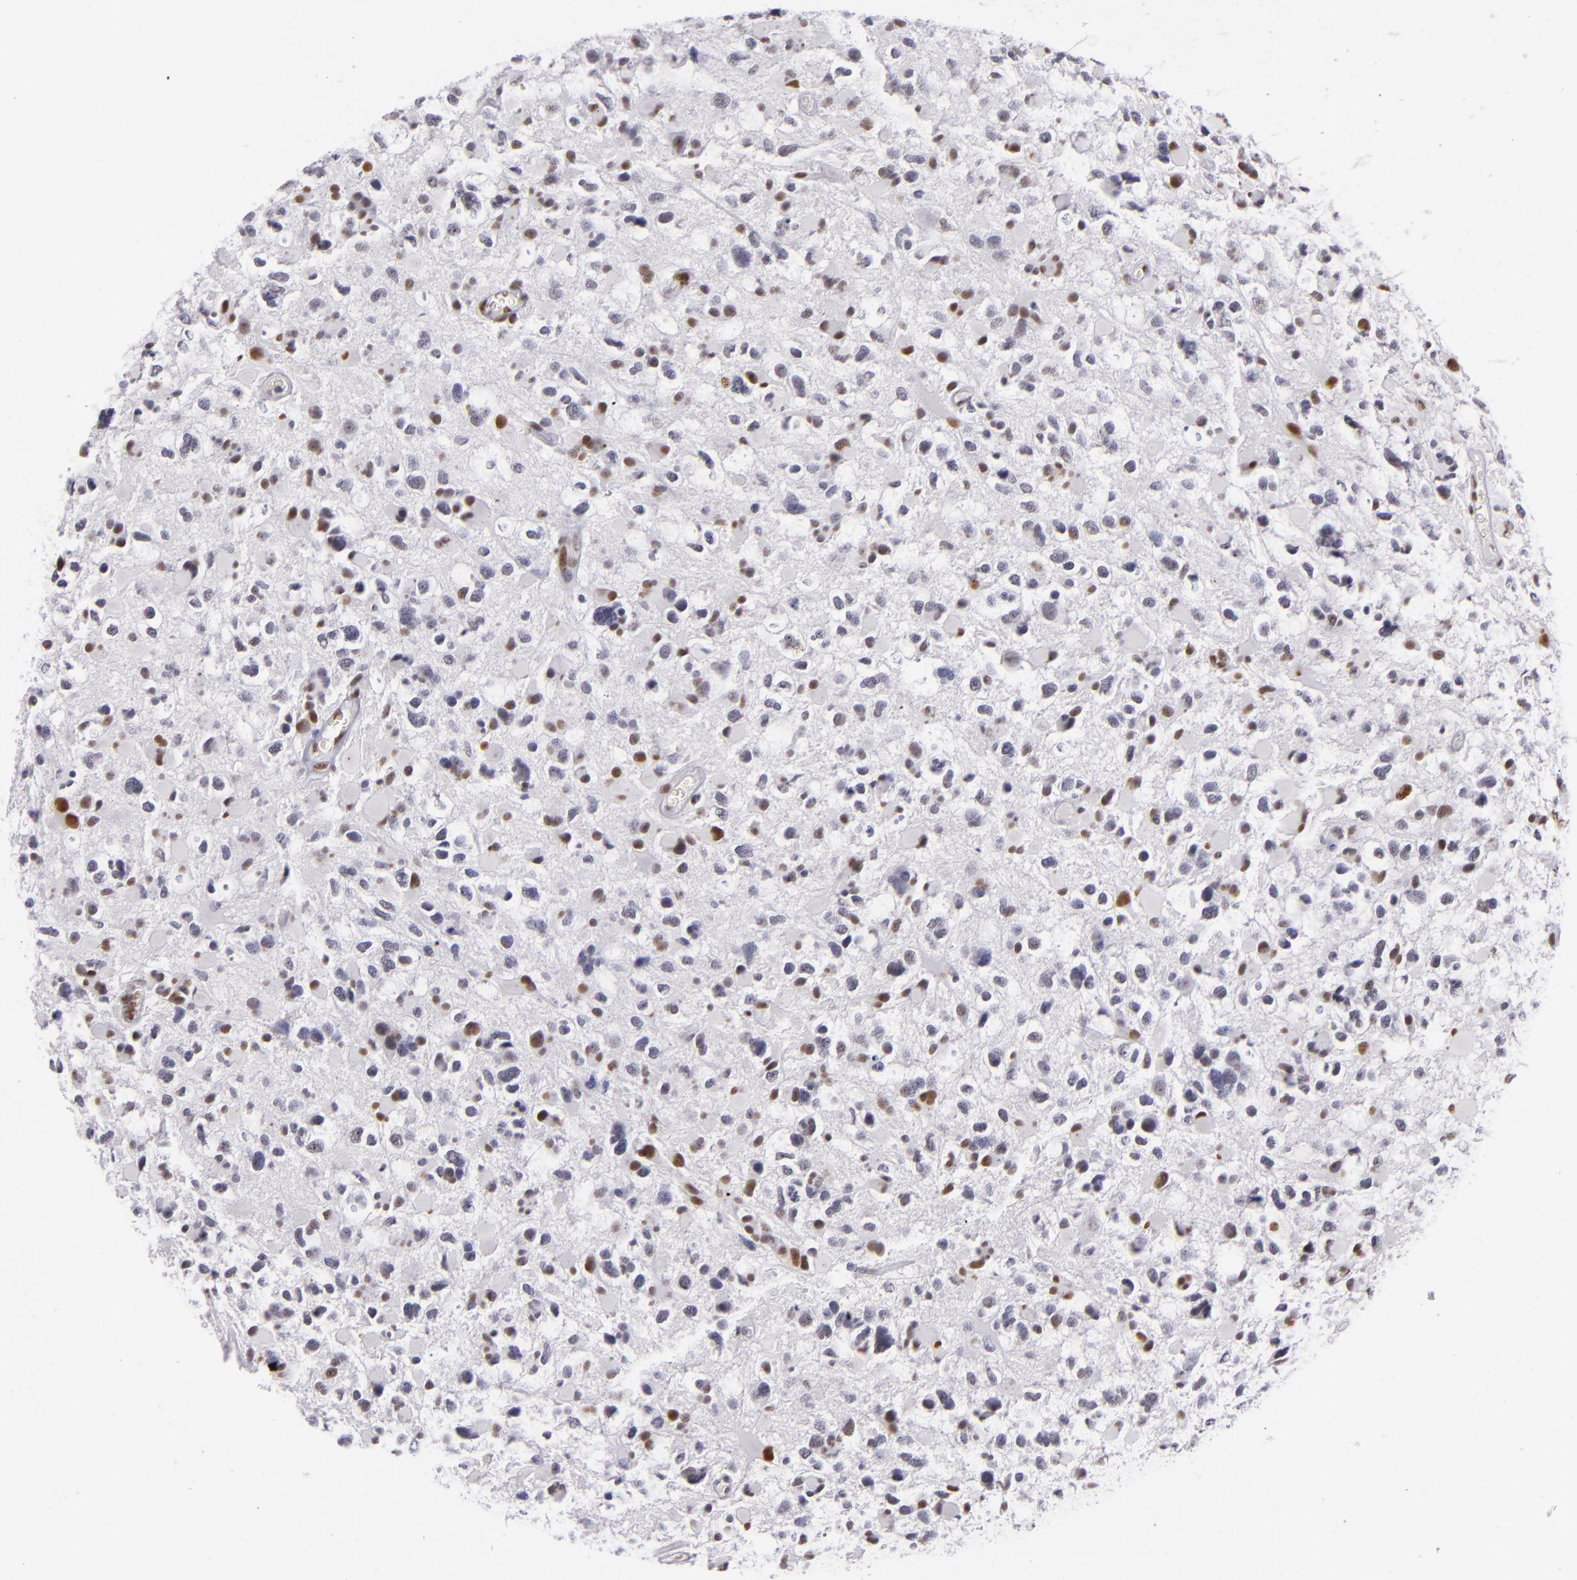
{"staining": {"intensity": "strong", "quantity": "<25%", "location": "nuclear"}, "tissue": "glioma", "cell_type": "Tumor cells", "image_type": "cancer", "snomed": [{"axis": "morphology", "description": "Glioma, malignant, High grade"}, {"axis": "topography", "description": "Brain"}], "caption": "Immunohistochemistry (IHC) histopathology image of human glioma stained for a protein (brown), which exhibits medium levels of strong nuclear expression in about <25% of tumor cells.", "gene": "TOP3A", "patient": {"sex": "female", "age": 37}}